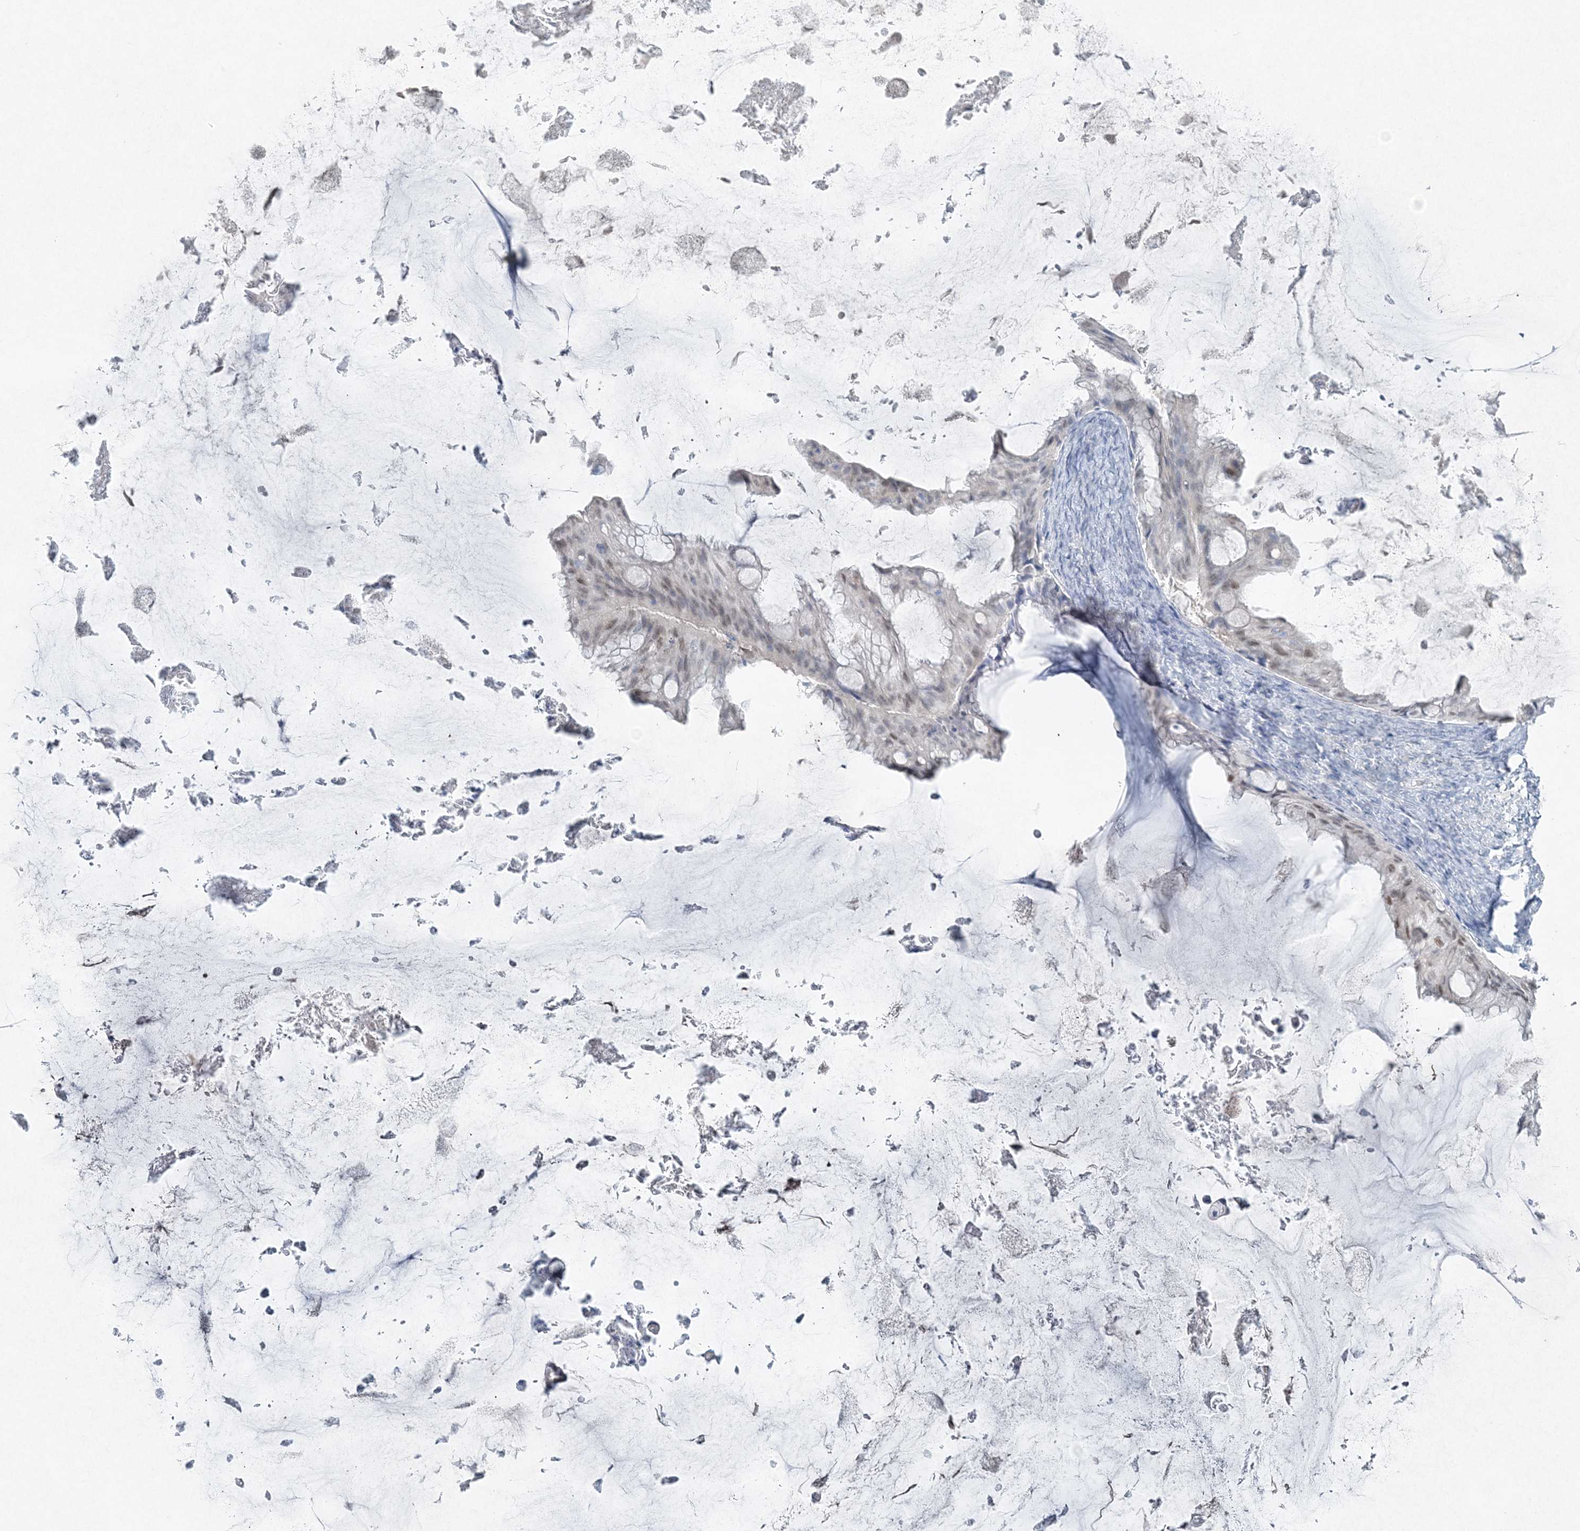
{"staining": {"intensity": "weak", "quantity": "<25%", "location": "nuclear"}, "tissue": "ovarian cancer", "cell_type": "Tumor cells", "image_type": "cancer", "snomed": [{"axis": "morphology", "description": "Cystadenocarcinoma, mucinous, NOS"}, {"axis": "topography", "description": "Ovary"}], "caption": "The image exhibits no significant staining in tumor cells of ovarian mucinous cystadenocarcinoma. Nuclei are stained in blue.", "gene": "GCKR", "patient": {"sex": "female", "age": 61}}